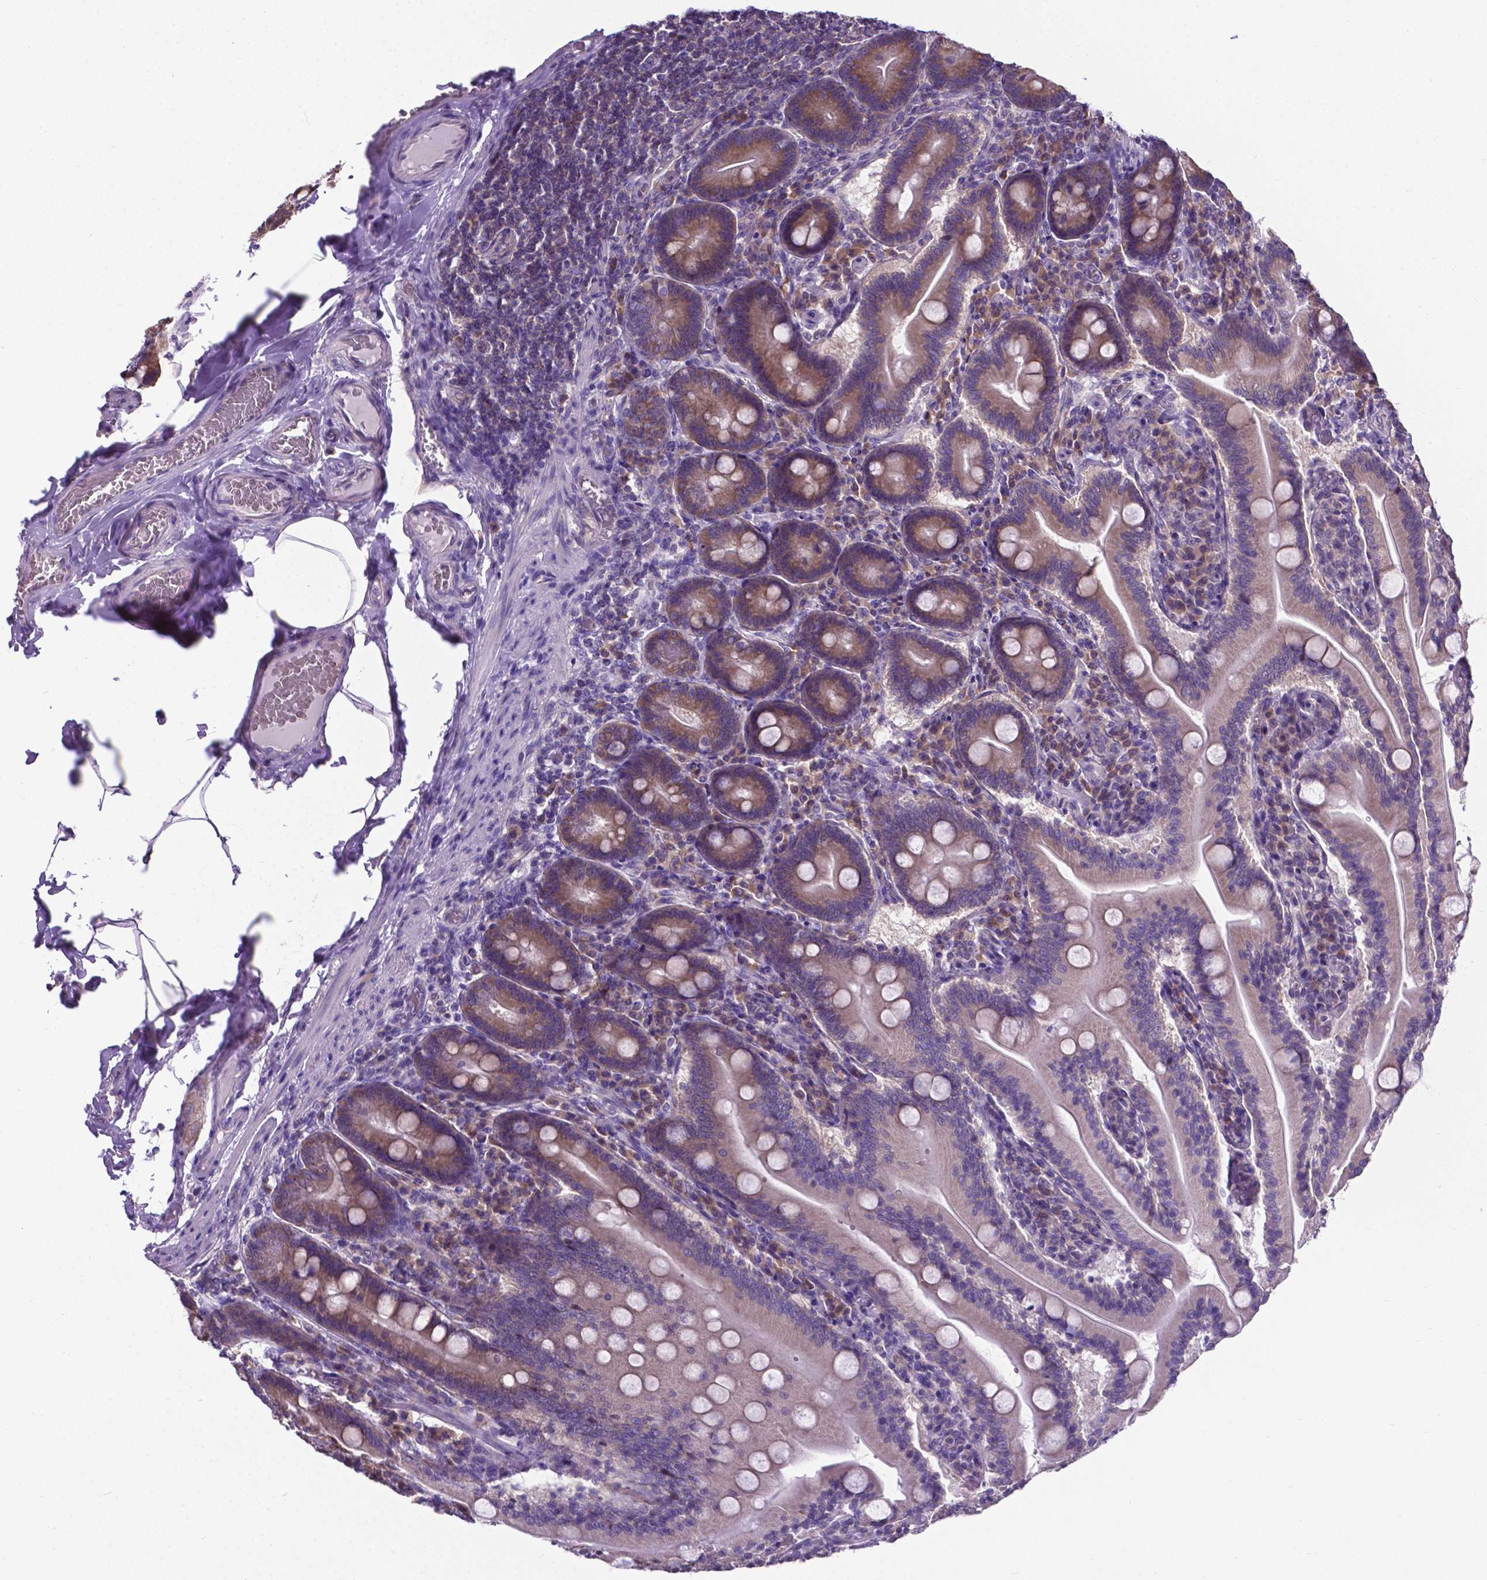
{"staining": {"intensity": "moderate", "quantity": ">75%", "location": "cytoplasmic/membranous"}, "tissue": "small intestine", "cell_type": "Glandular cells", "image_type": "normal", "snomed": [{"axis": "morphology", "description": "Normal tissue, NOS"}, {"axis": "topography", "description": "Small intestine"}], "caption": "DAB (3,3'-diaminobenzidine) immunohistochemical staining of benign small intestine displays moderate cytoplasmic/membranous protein expression in approximately >75% of glandular cells.", "gene": "RPL6", "patient": {"sex": "male", "age": 37}}